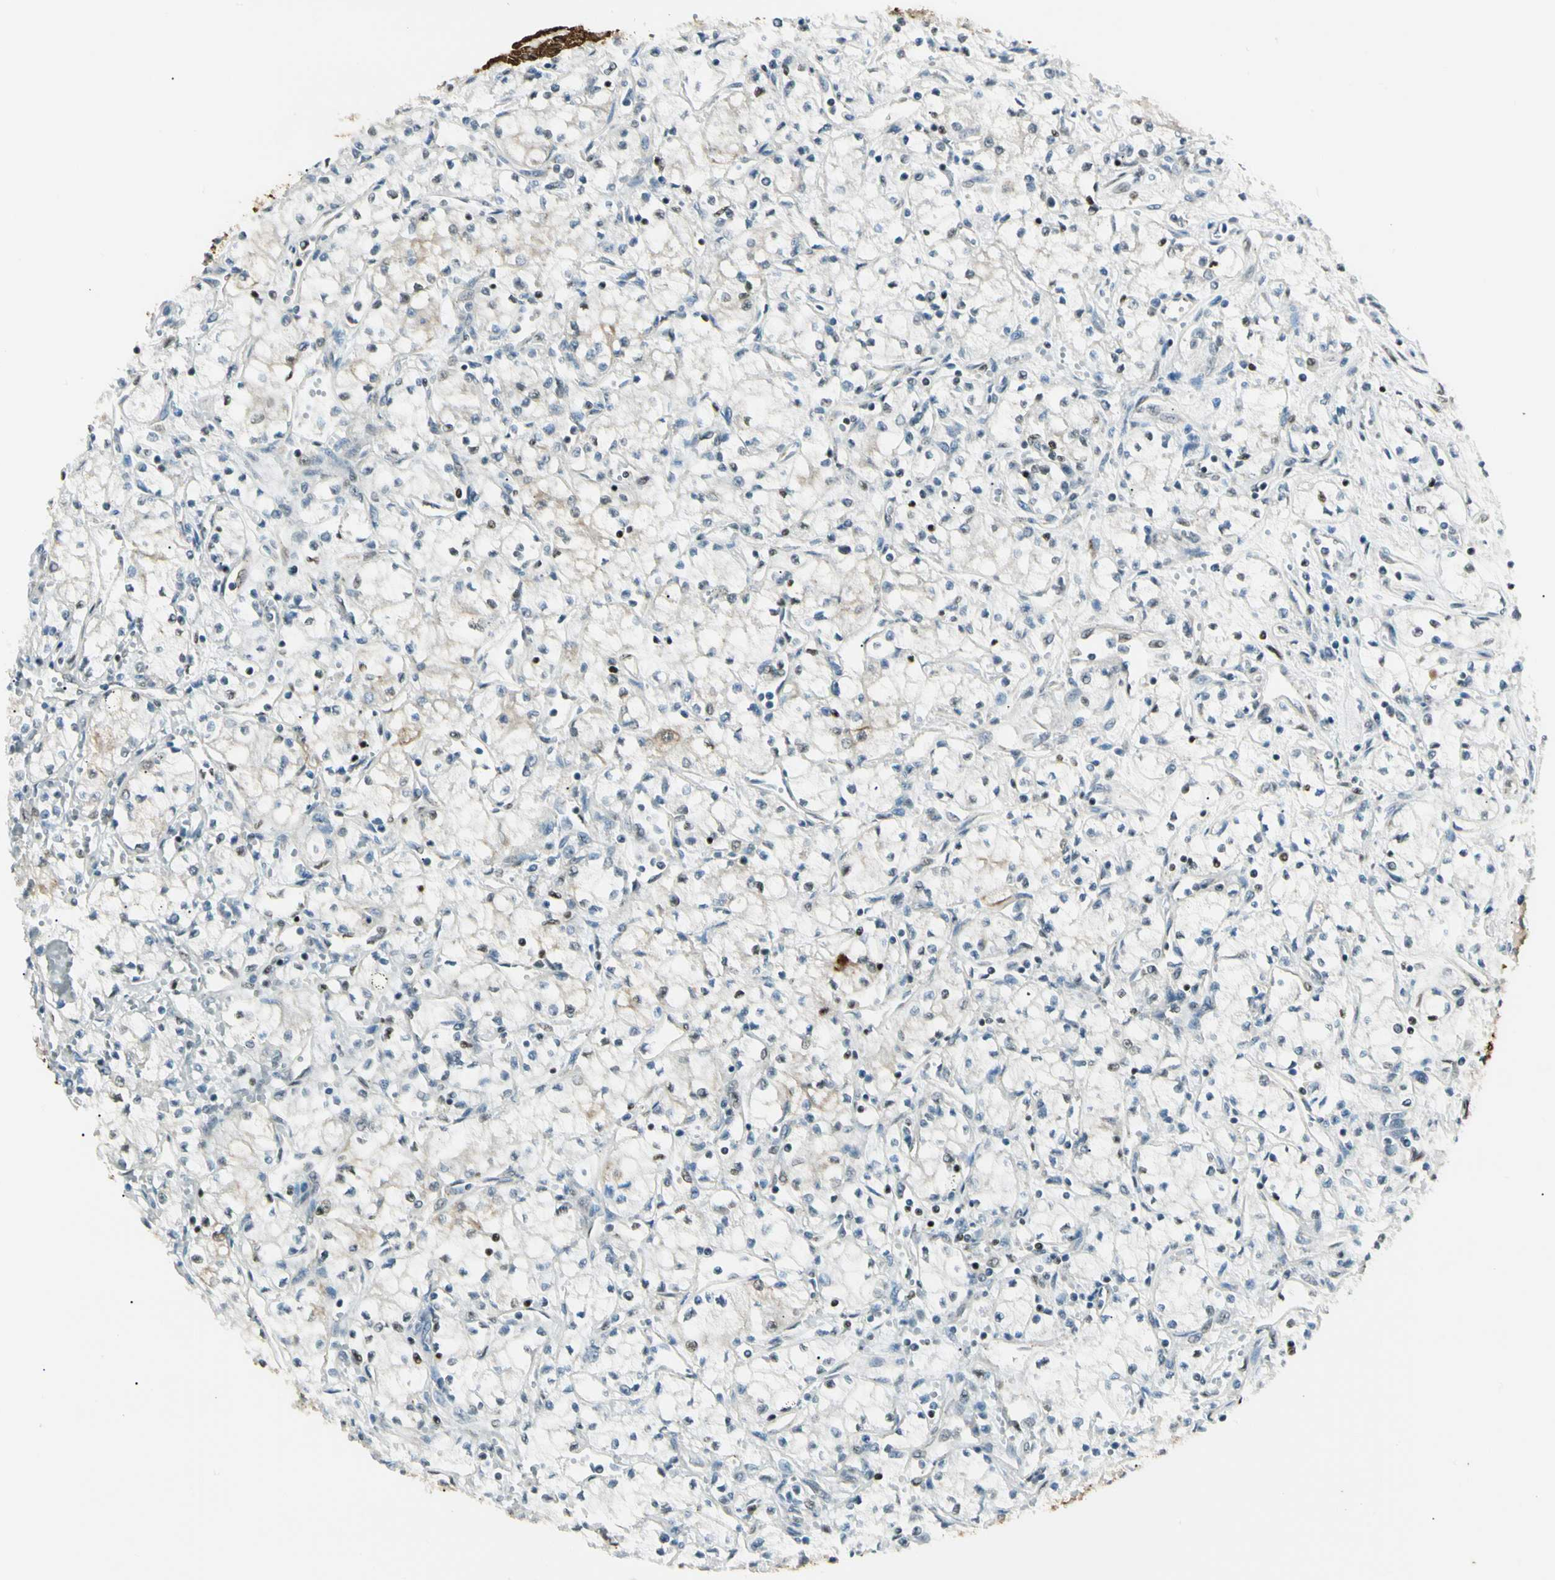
{"staining": {"intensity": "moderate", "quantity": "<25%", "location": "cytoplasmic/membranous,nuclear"}, "tissue": "renal cancer", "cell_type": "Tumor cells", "image_type": "cancer", "snomed": [{"axis": "morphology", "description": "Normal tissue, NOS"}, {"axis": "morphology", "description": "Adenocarcinoma, NOS"}, {"axis": "topography", "description": "Kidney"}], "caption": "The immunohistochemical stain highlights moderate cytoplasmic/membranous and nuclear expression in tumor cells of adenocarcinoma (renal) tissue. (DAB = brown stain, brightfield microscopy at high magnification).", "gene": "ATXN1", "patient": {"sex": "male", "age": 59}}